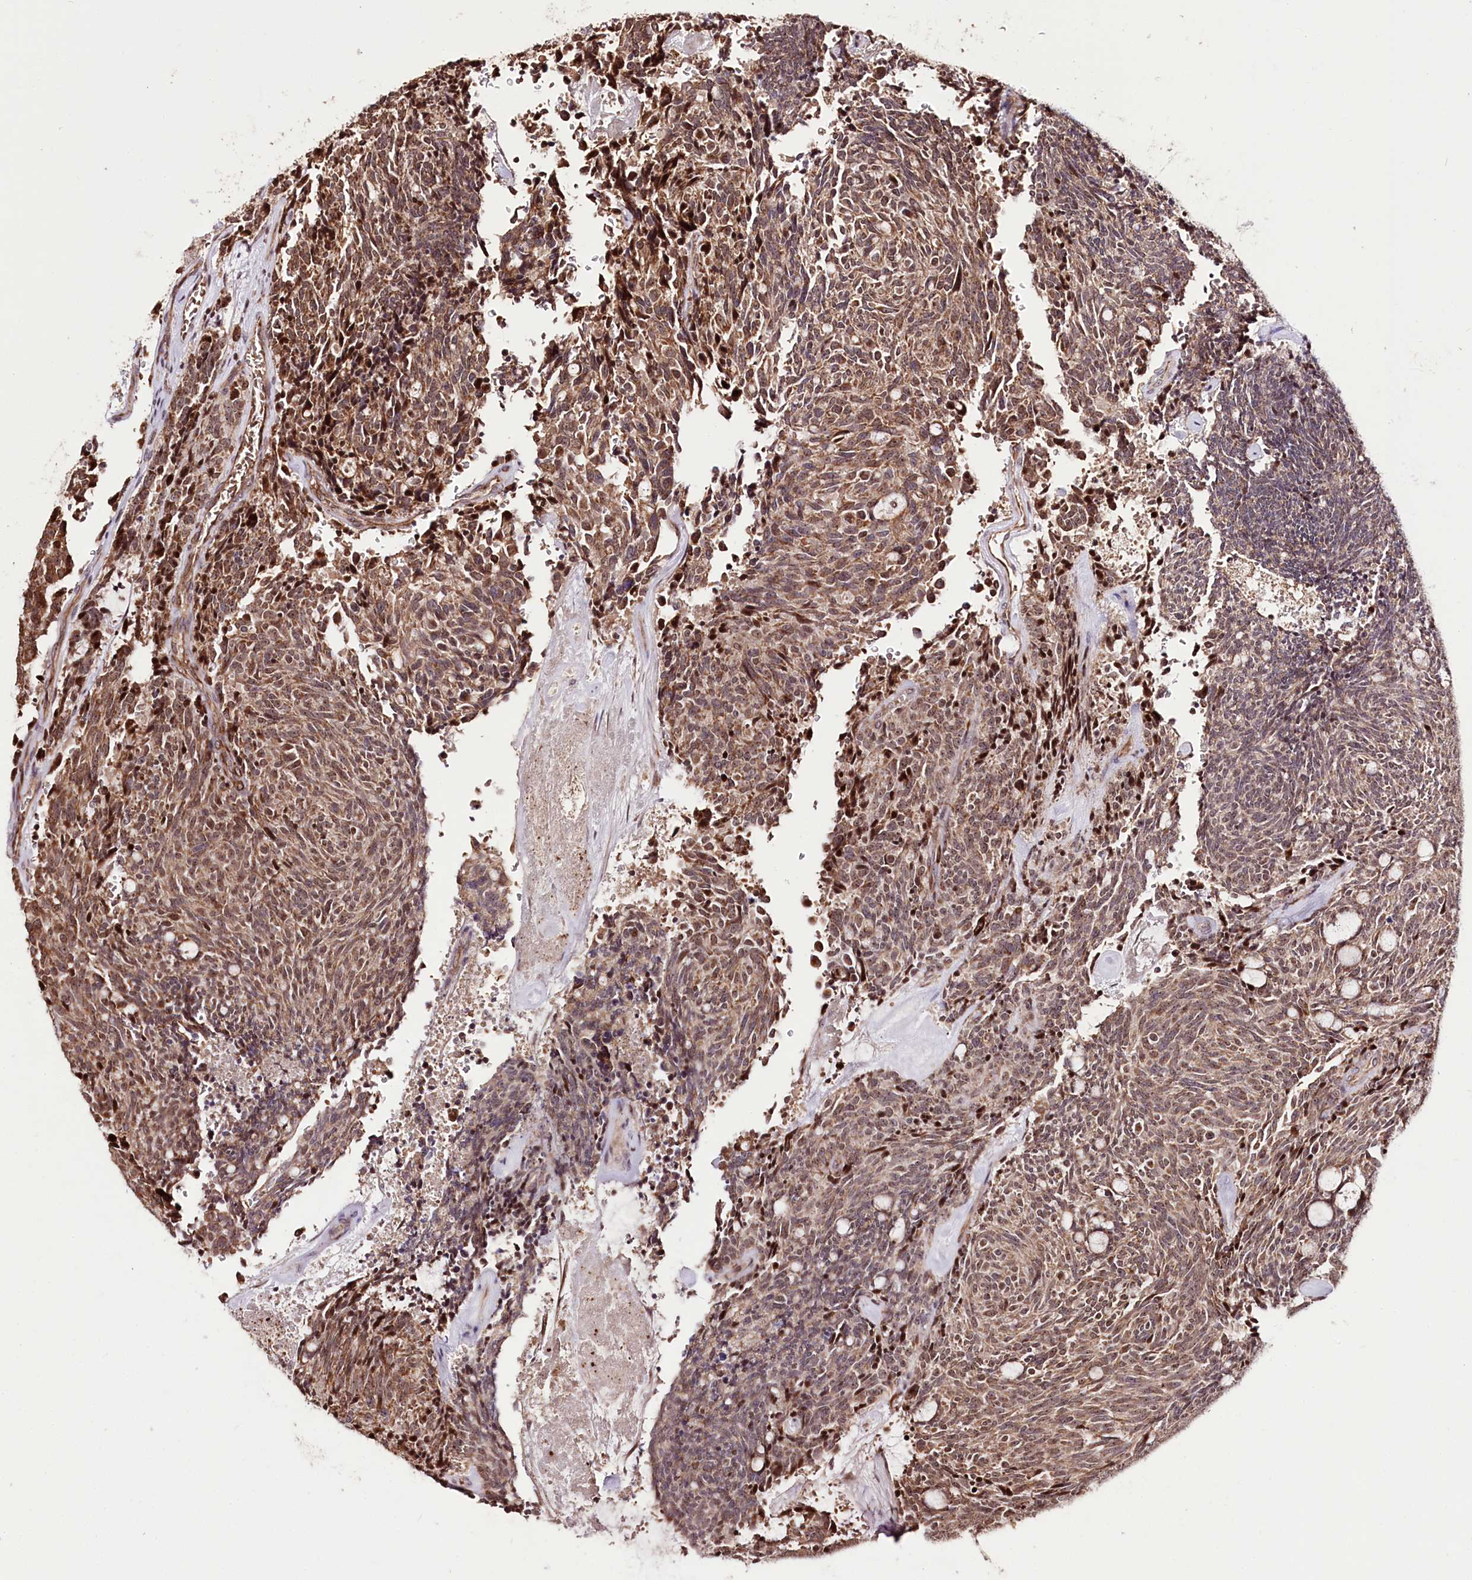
{"staining": {"intensity": "moderate", "quantity": ">75%", "location": "cytoplasmic/membranous"}, "tissue": "carcinoid", "cell_type": "Tumor cells", "image_type": "cancer", "snomed": [{"axis": "morphology", "description": "Carcinoid, malignant, NOS"}, {"axis": "topography", "description": "Pancreas"}], "caption": "An IHC histopathology image of neoplastic tissue is shown. Protein staining in brown labels moderate cytoplasmic/membranous positivity in carcinoid (malignant) within tumor cells.", "gene": "DMP1", "patient": {"sex": "female", "age": 54}}